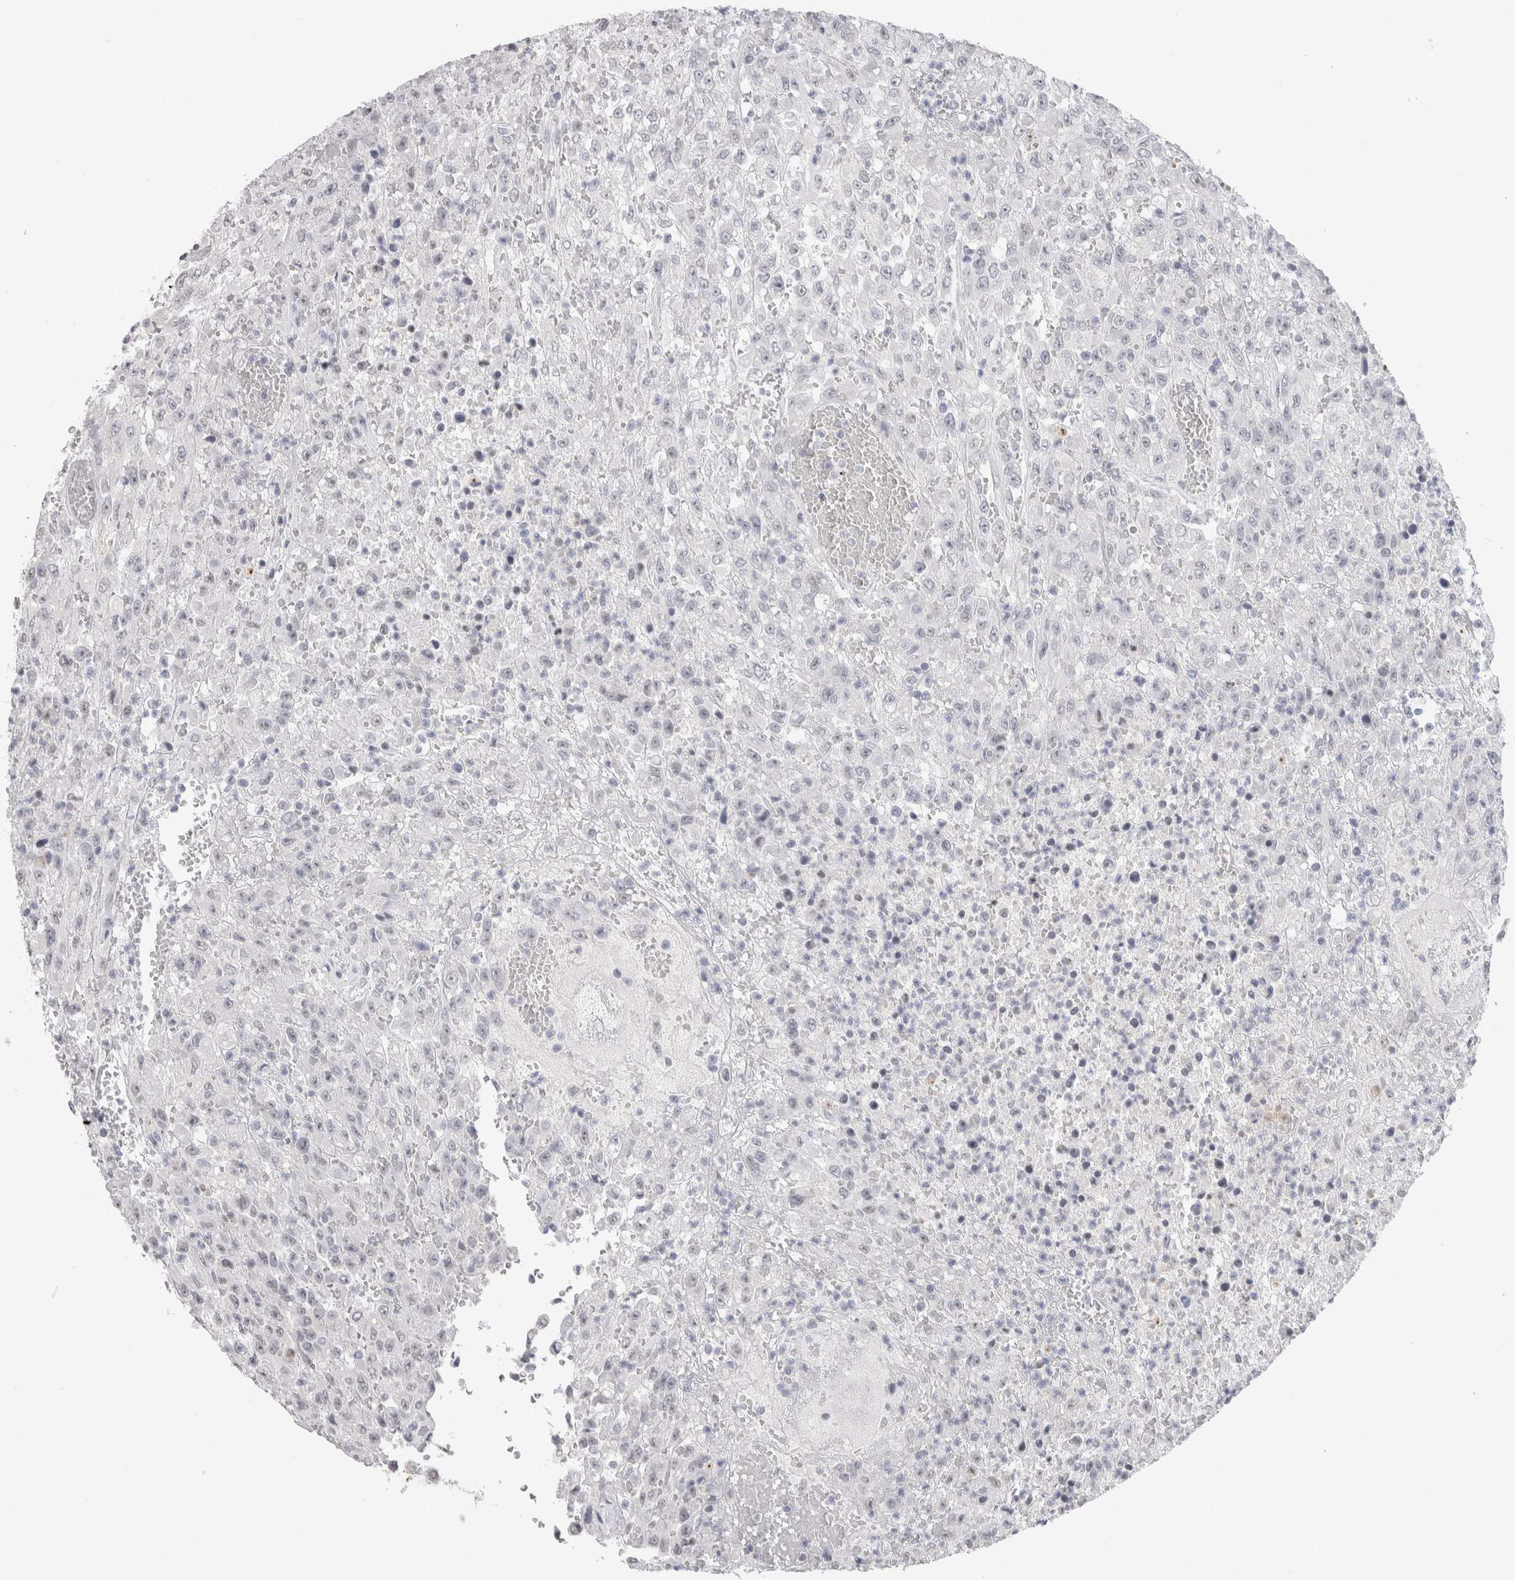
{"staining": {"intensity": "negative", "quantity": "none", "location": "none"}, "tissue": "urothelial cancer", "cell_type": "Tumor cells", "image_type": "cancer", "snomed": [{"axis": "morphology", "description": "Urothelial carcinoma, High grade"}, {"axis": "topography", "description": "Urinary bladder"}], "caption": "A high-resolution micrograph shows immunohistochemistry (IHC) staining of high-grade urothelial carcinoma, which displays no significant expression in tumor cells. (Brightfield microscopy of DAB immunohistochemistry (IHC) at high magnification).", "gene": "CADM3", "patient": {"sex": "male", "age": 46}}